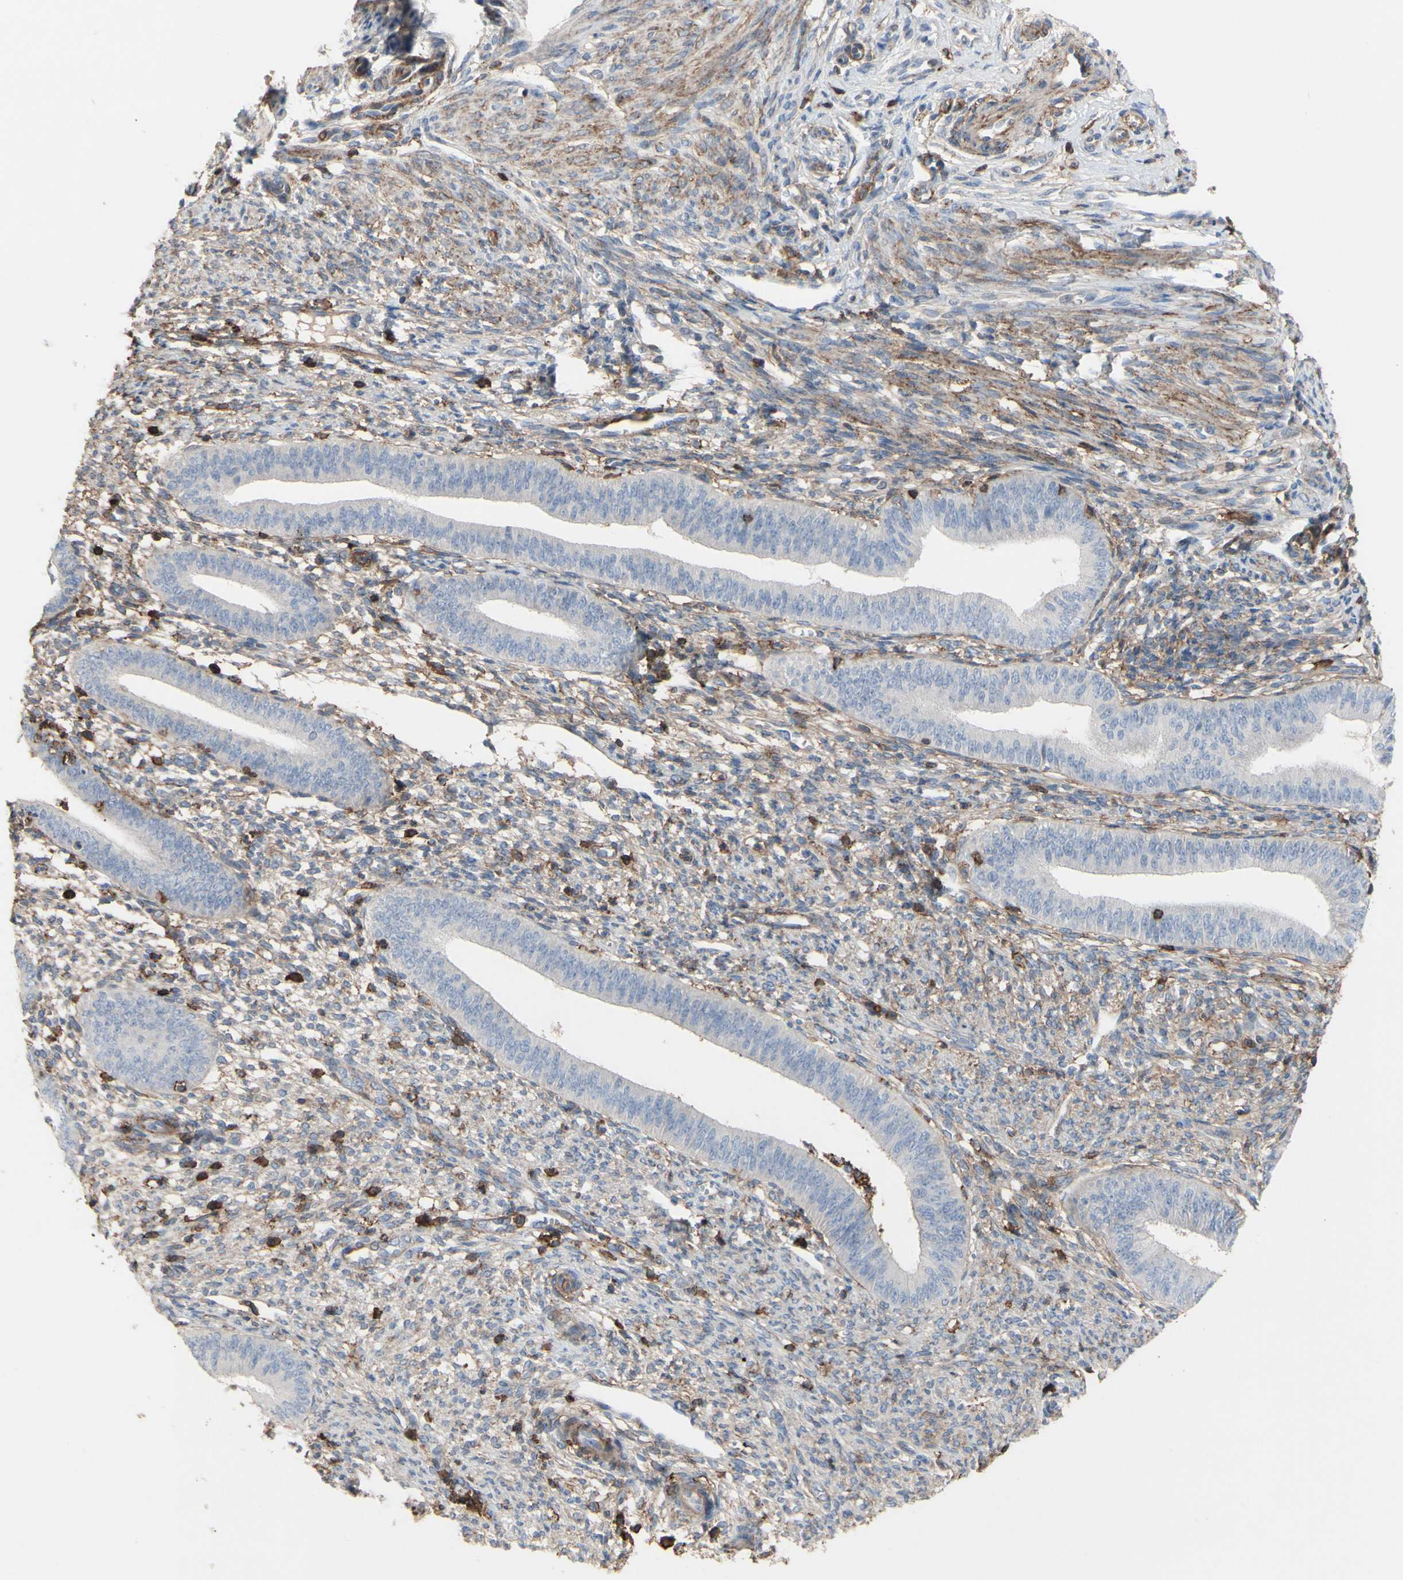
{"staining": {"intensity": "moderate", "quantity": ">75%", "location": "cytoplasmic/membranous"}, "tissue": "endometrium", "cell_type": "Cells in endometrial stroma", "image_type": "normal", "snomed": [{"axis": "morphology", "description": "Normal tissue, NOS"}, {"axis": "topography", "description": "Endometrium"}], "caption": "High-power microscopy captured an immunohistochemistry photomicrograph of normal endometrium, revealing moderate cytoplasmic/membranous positivity in approximately >75% of cells in endometrial stroma. (Brightfield microscopy of DAB IHC at high magnification).", "gene": "ANXA6", "patient": {"sex": "female", "age": 35}}